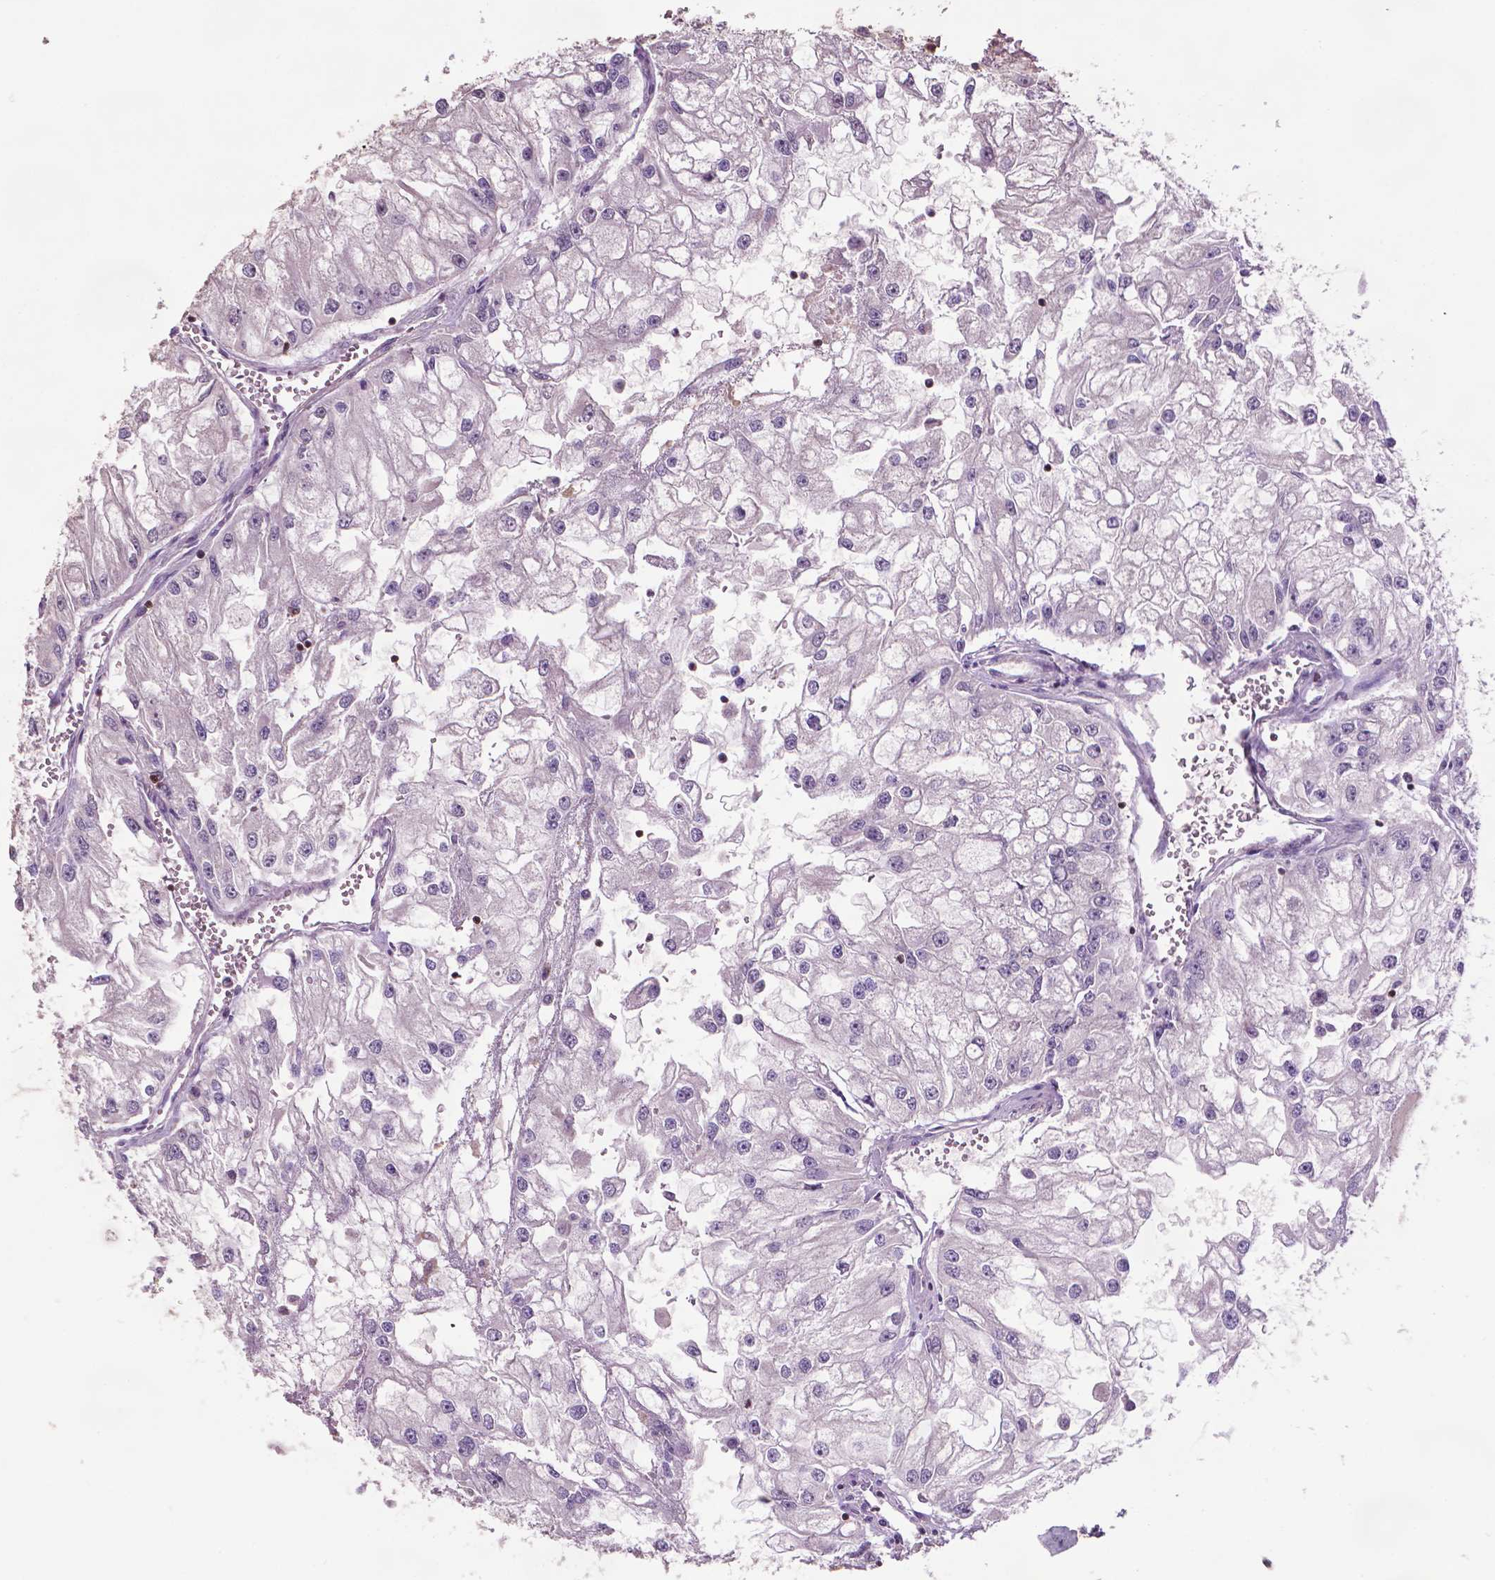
{"staining": {"intensity": "negative", "quantity": "none", "location": "none"}, "tissue": "renal cancer", "cell_type": "Tumor cells", "image_type": "cancer", "snomed": [{"axis": "morphology", "description": "Adenocarcinoma, NOS"}, {"axis": "topography", "description": "Kidney"}], "caption": "Tumor cells show no significant protein positivity in renal cancer.", "gene": "TBC1D10C", "patient": {"sex": "male", "age": 59}}